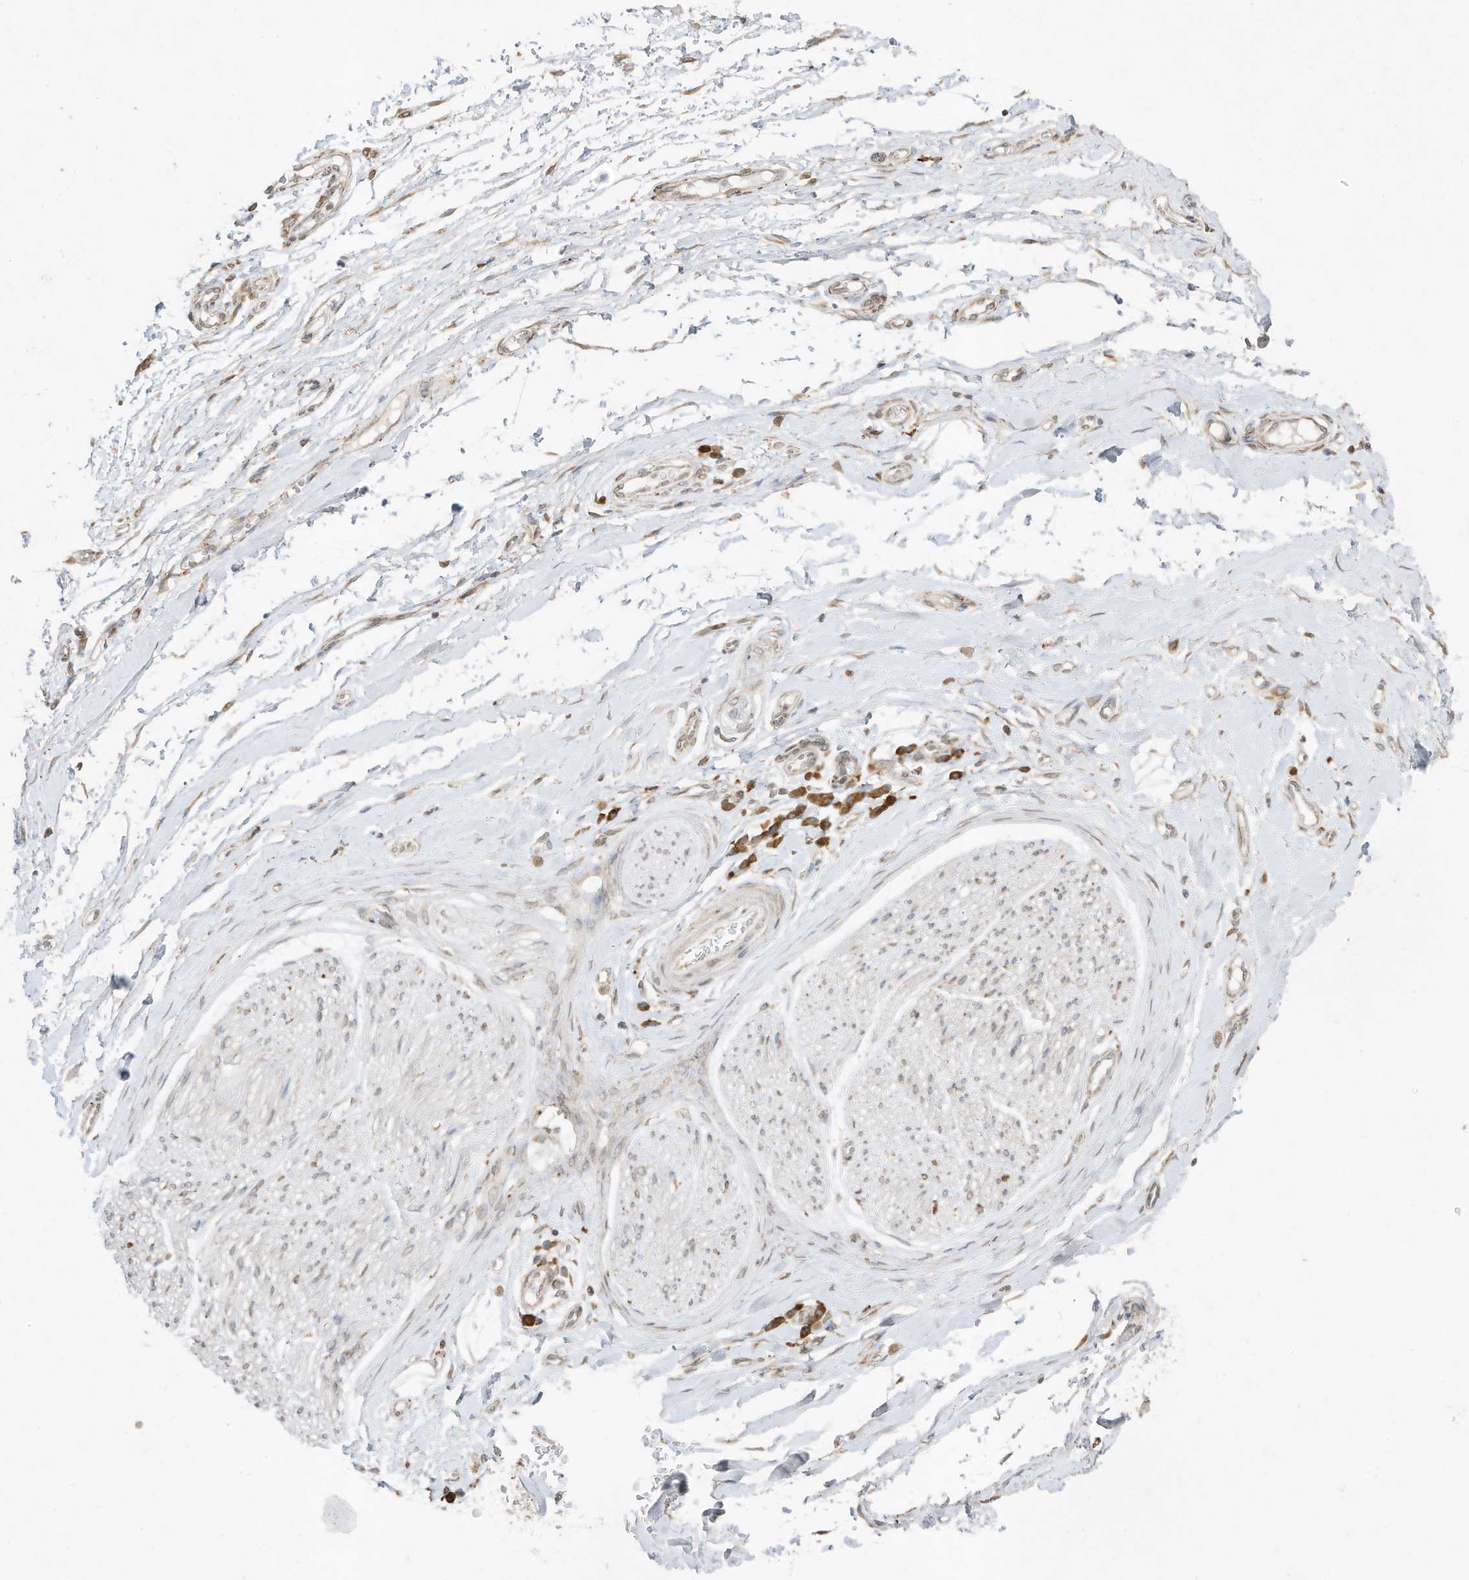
{"staining": {"intensity": "negative", "quantity": "none", "location": "none"}, "tissue": "soft tissue", "cell_type": "Chondrocytes", "image_type": "normal", "snomed": [{"axis": "morphology", "description": "Normal tissue, NOS"}, {"axis": "morphology", "description": "Adenocarcinoma, NOS"}, {"axis": "topography", "description": "Stomach, upper"}, {"axis": "topography", "description": "Peripheral nerve tissue"}], "caption": "Soft tissue was stained to show a protein in brown. There is no significant positivity in chondrocytes.", "gene": "PTK6", "patient": {"sex": "male", "age": 62}}